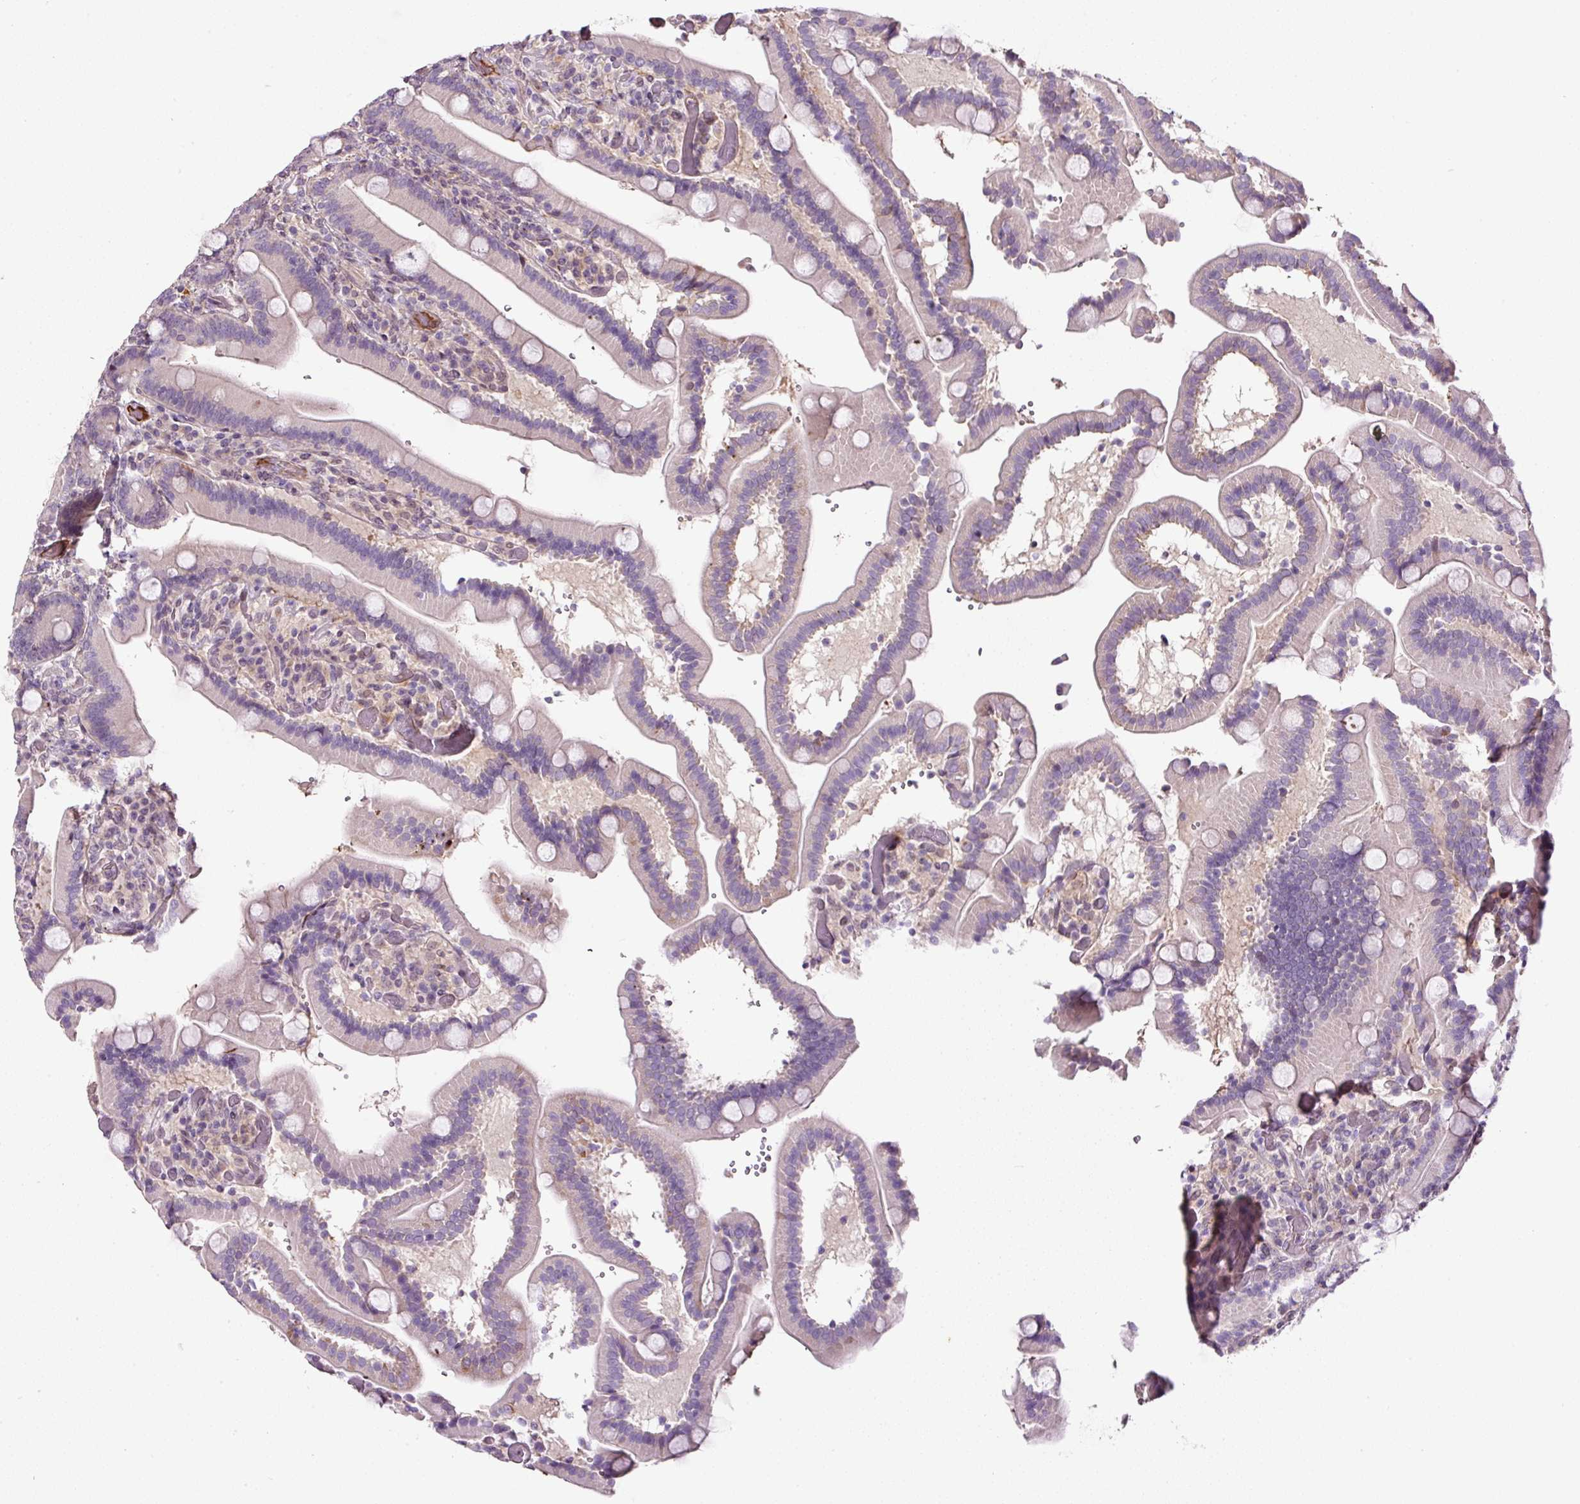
{"staining": {"intensity": "weak", "quantity": "<25%", "location": "cytoplasmic/membranous"}, "tissue": "duodenum", "cell_type": "Glandular cells", "image_type": "normal", "snomed": [{"axis": "morphology", "description": "Normal tissue, NOS"}, {"axis": "topography", "description": "Duodenum"}], "caption": "There is no significant expression in glandular cells of duodenum. Brightfield microscopy of IHC stained with DAB (3,3'-diaminobenzidine) (brown) and hematoxylin (blue), captured at high magnification.", "gene": "LRRC24", "patient": {"sex": "female", "age": 62}}